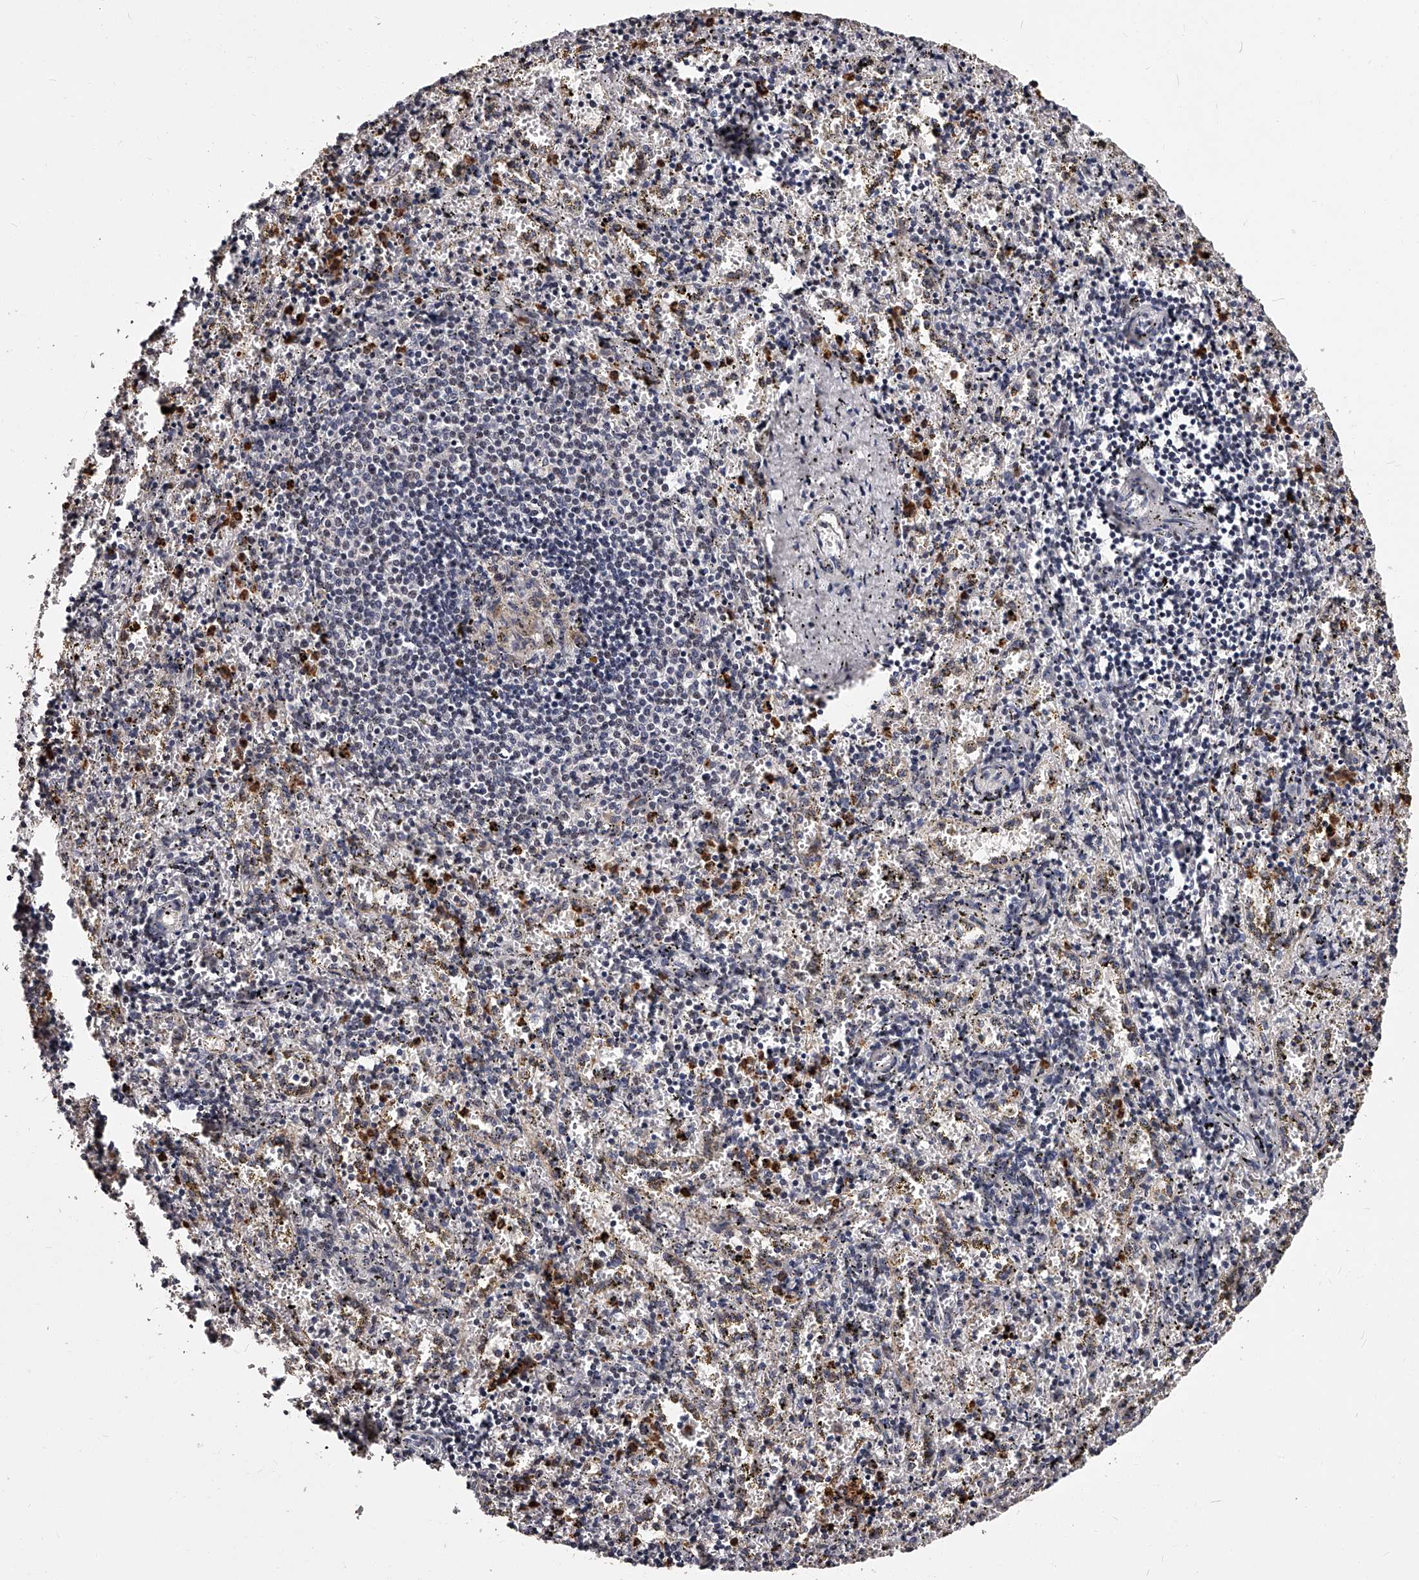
{"staining": {"intensity": "strong", "quantity": "<25%", "location": "cytoplasmic/membranous"}, "tissue": "spleen", "cell_type": "Cells in red pulp", "image_type": "normal", "snomed": [{"axis": "morphology", "description": "Normal tissue, NOS"}, {"axis": "topography", "description": "Spleen"}], "caption": "Immunohistochemical staining of unremarkable spleen reveals strong cytoplasmic/membranous protein staining in approximately <25% of cells in red pulp.", "gene": "RSC1A1", "patient": {"sex": "male", "age": 11}}